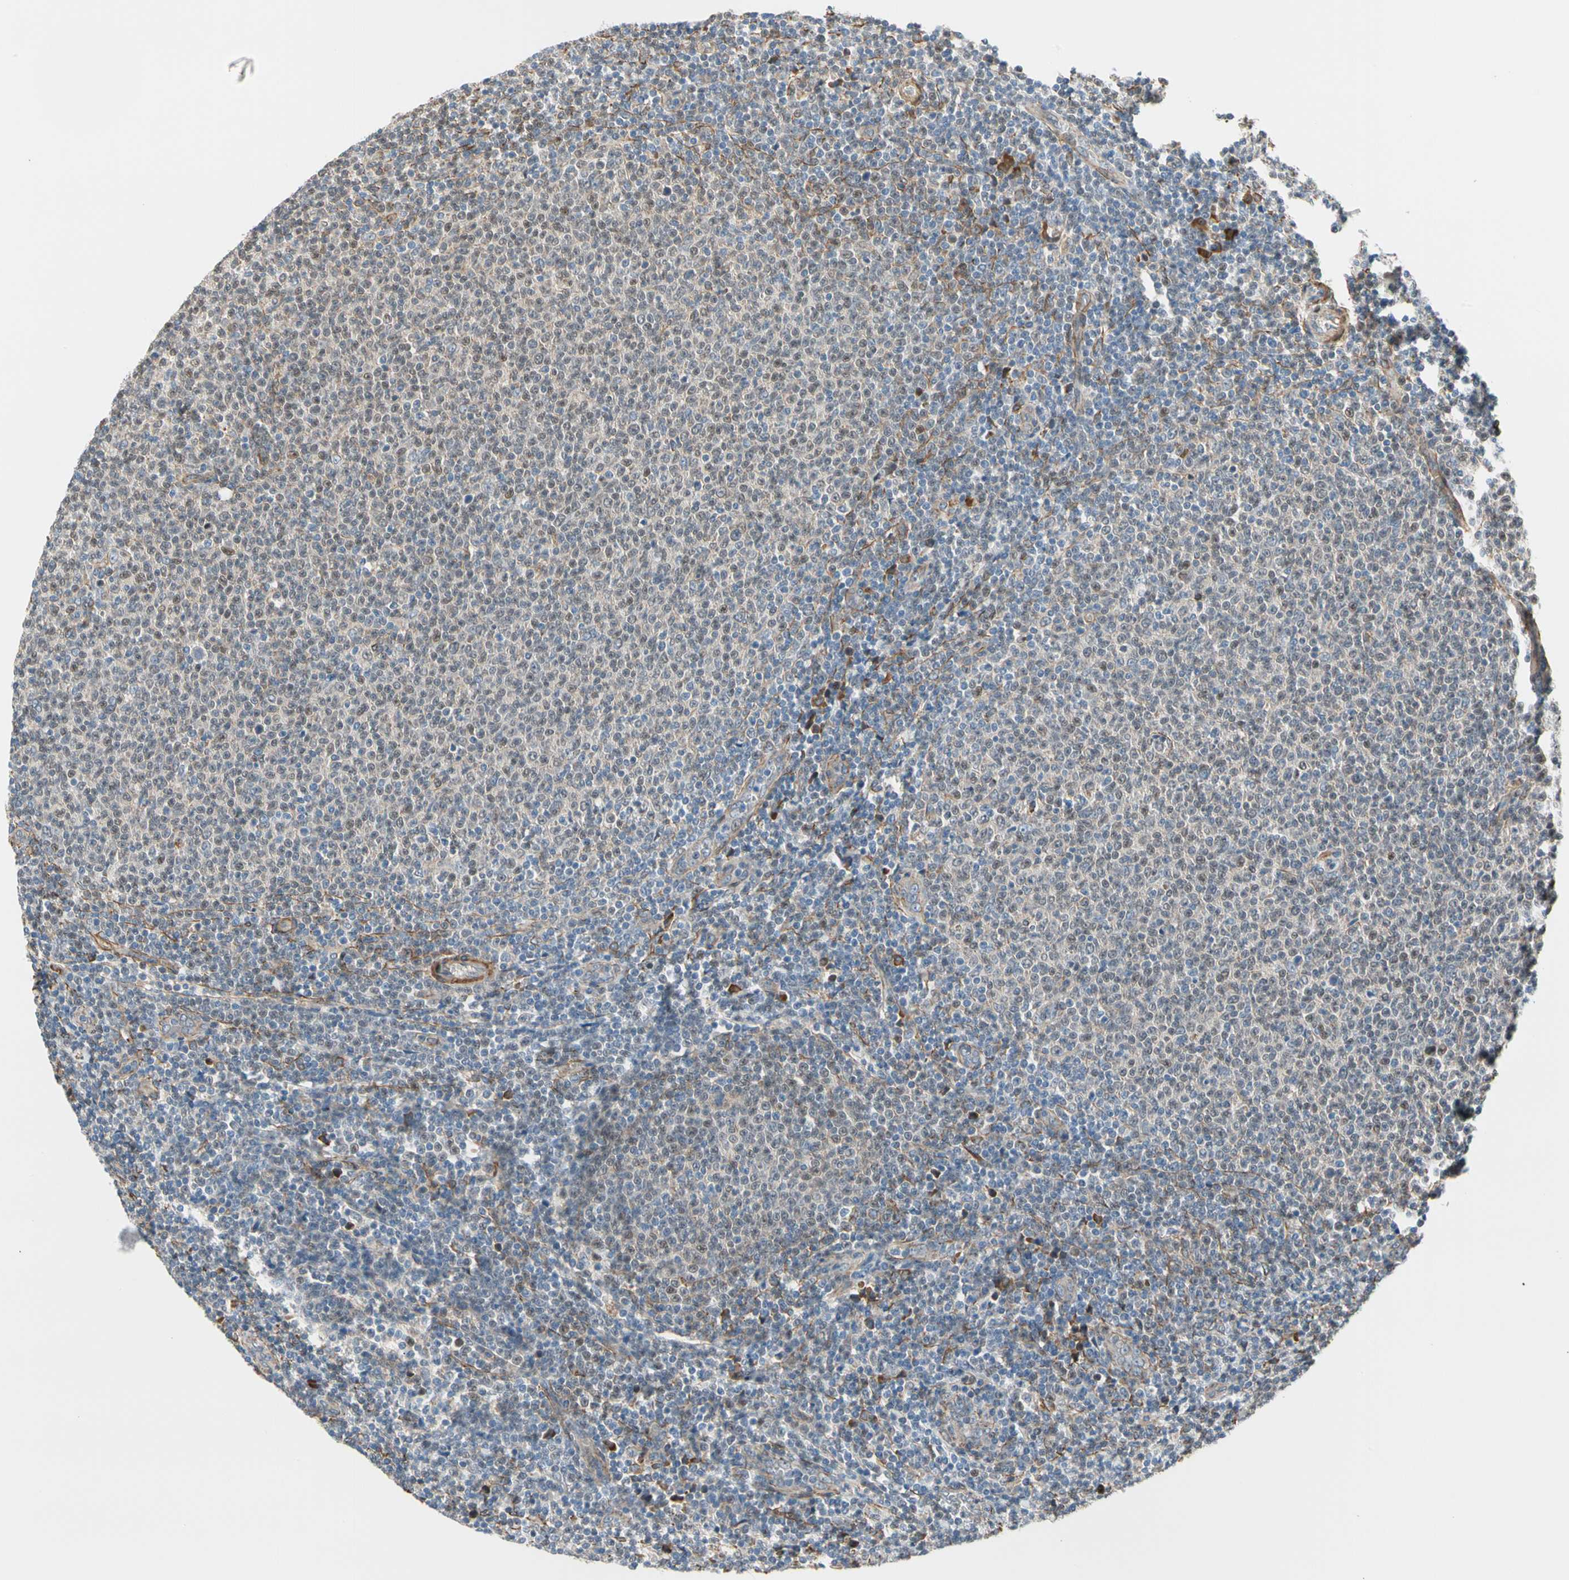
{"staining": {"intensity": "weak", "quantity": "25%-75%", "location": "cytoplasmic/membranous"}, "tissue": "lymphoma", "cell_type": "Tumor cells", "image_type": "cancer", "snomed": [{"axis": "morphology", "description": "Malignant lymphoma, non-Hodgkin's type, Low grade"}, {"axis": "topography", "description": "Lymph node"}], "caption": "Tumor cells reveal low levels of weak cytoplasmic/membranous positivity in approximately 25%-75% of cells in lymphoma. (Stains: DAB in brown, nuclei in blue, Microscopy: brightfield microscopy at high magnification).", "gene": "LIMK2", "patient": {"sex": "male", "age": 66}}